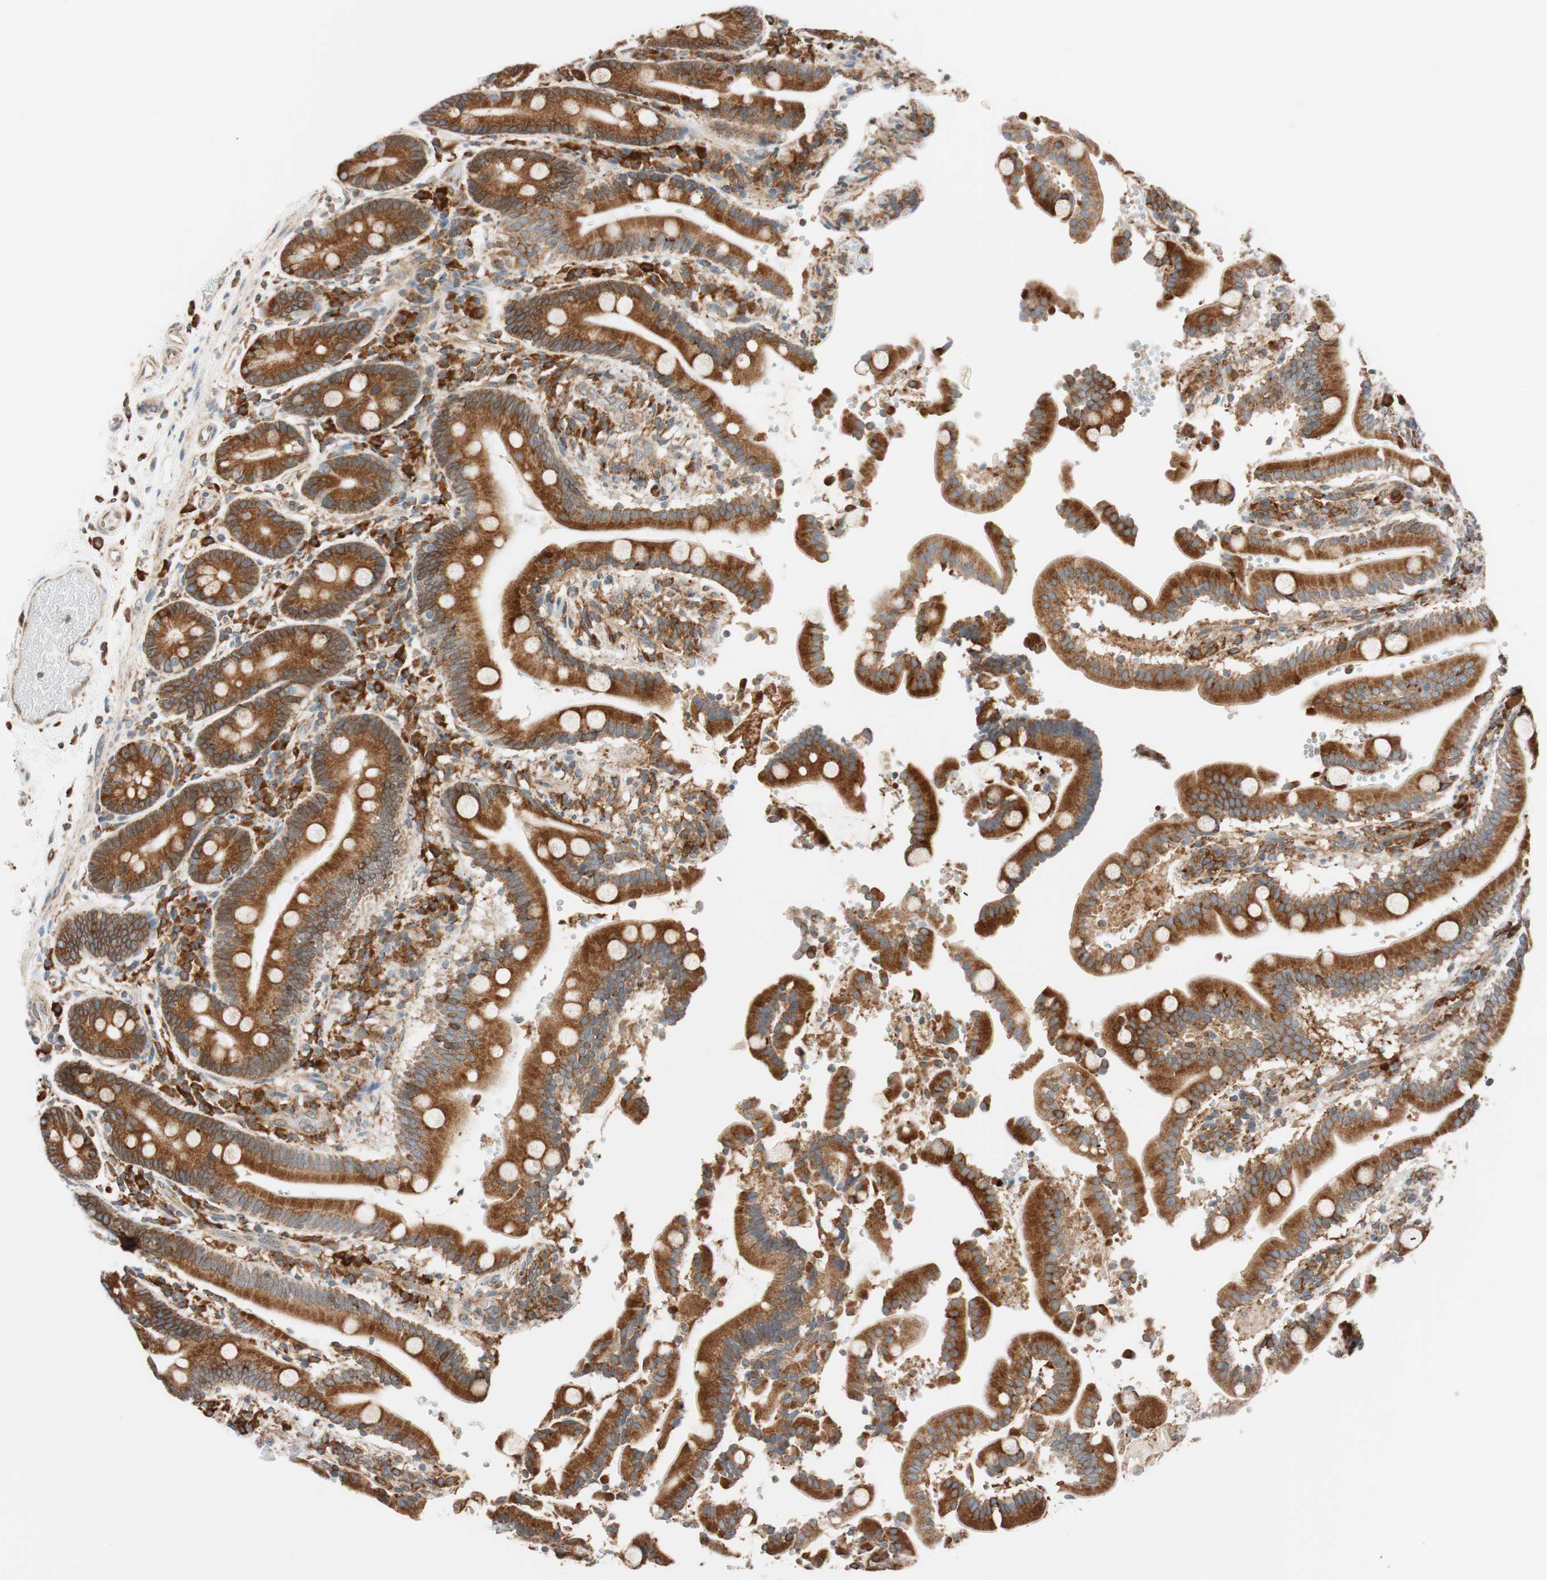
{"staining": {"intensity": "strong", "quantity": ">75%", "location": "cytoplasmic/membranous"}, "tissue": "duodenum", "cell_type": "Glandular cells", "image_type": "normal", "snomed": [{"axis": "morphology", "description": "Normal tissue, NOS"}, {"axis": "topography", "description": "Small intestine, NOS"}], "caption": "Human duodenum stained with a brown dye displays strong cytoplasmic/membranous positive positivity in approximately >75% of glandular cells.", "gene": "PRKCSH", "patient": {"sex": "female", "age": 71}}